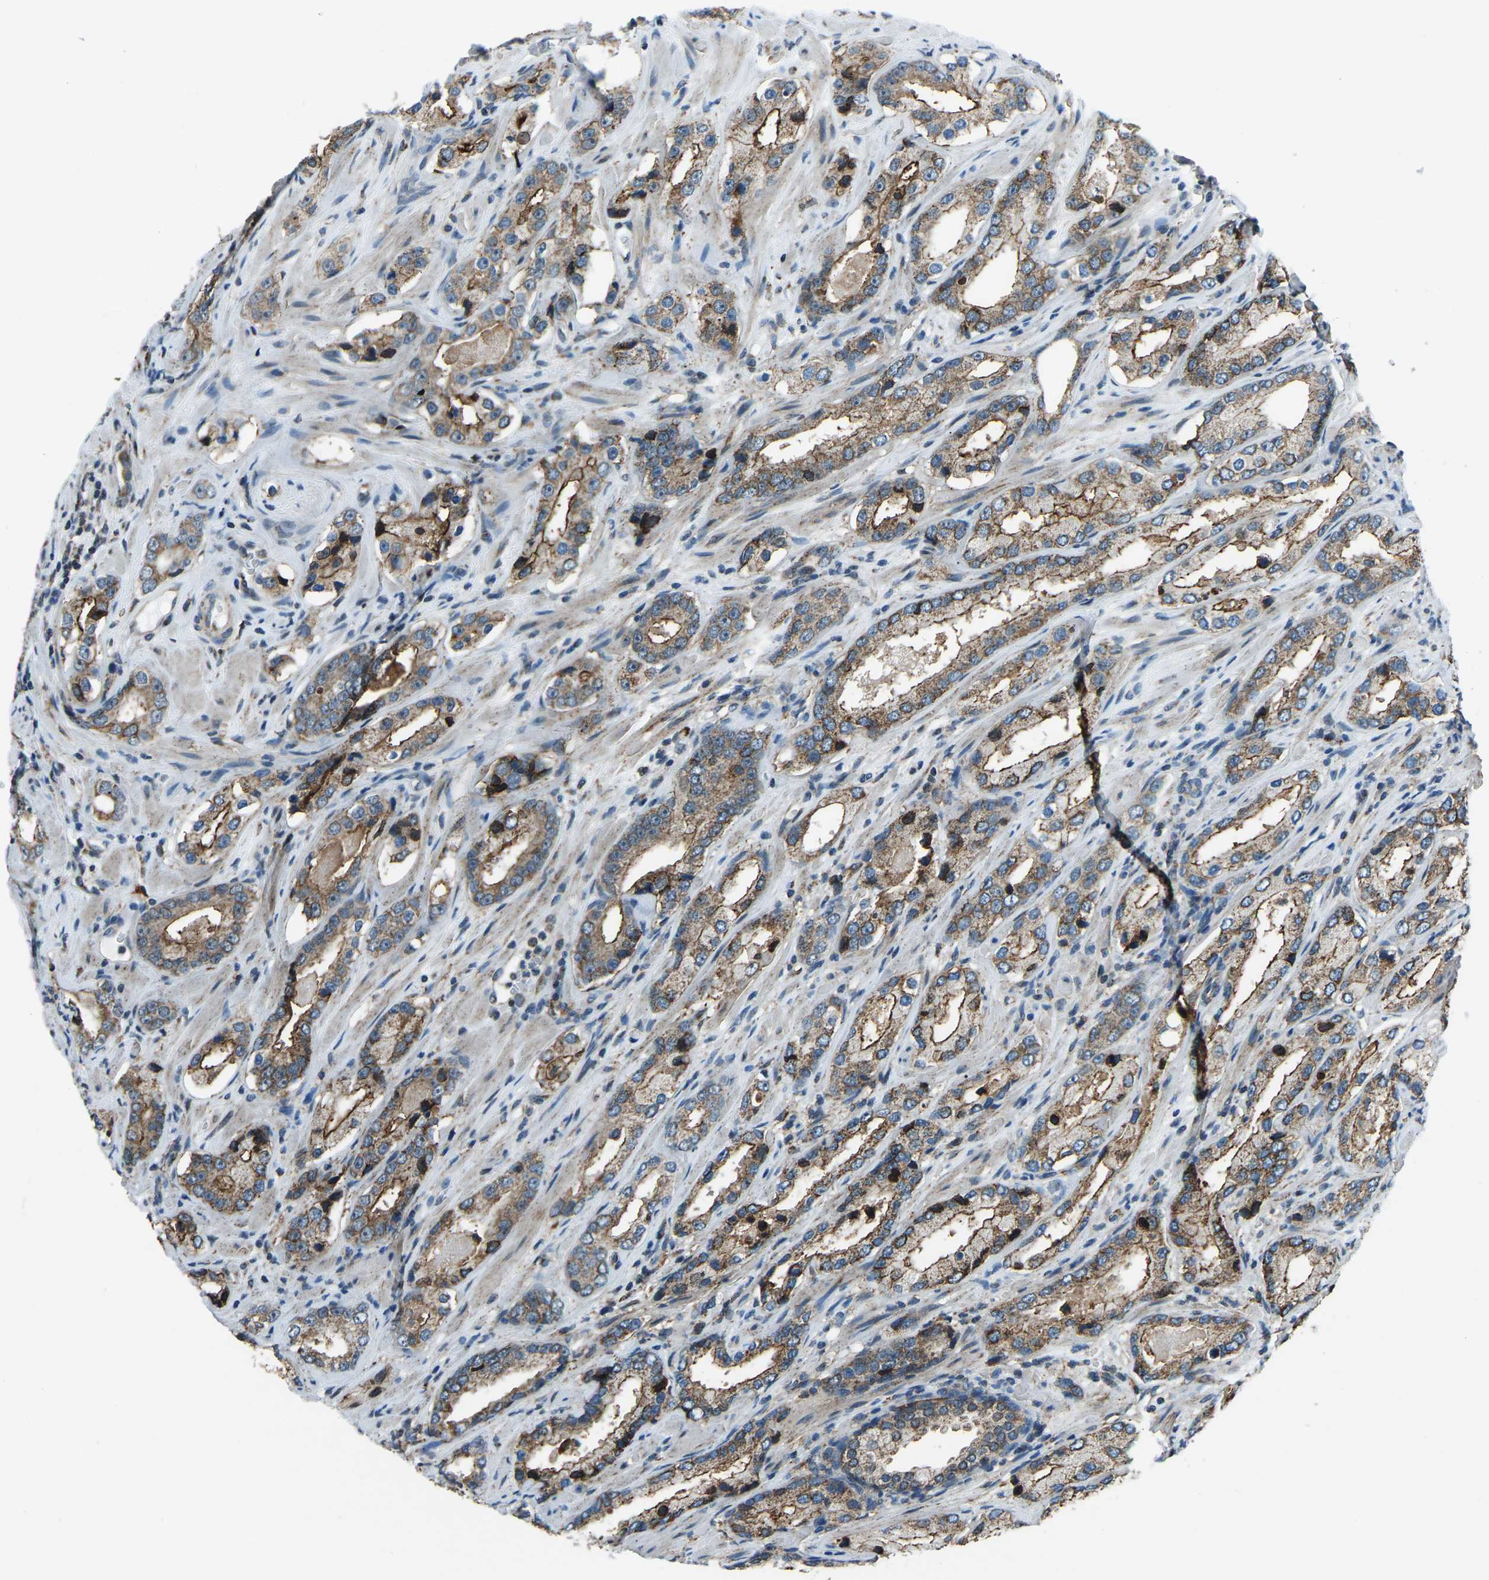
{"staining": {"intensity": "moderate", "quantity": ">75%", "location": "cytoplasmic/membranous"}, "tissue": "prostate cancer", "cell_type": "Tumor cells", "image_type": "cancer", "snomed": [{"axis": "morphology", "description": "Adenocarcinoma, High grade"}, {"axis": "topography", "description": "Prostate"}], "caption": "Immunohistochemical staining of human prostate cancer (adenocarcinoma (high-grade)) reveals medium levels of moderate cytoplasmic/membranous protein expression in about >75% of tumor cells. The staining was performed using DAB (3,3'-diaminobenzidine) to visualize the protein expression in brown, while the nuclei were stained in blue with hematoxylin (Magnification: 20x).", "gene": "RBM33", "patient": {"sex": "male", "age": 63}}